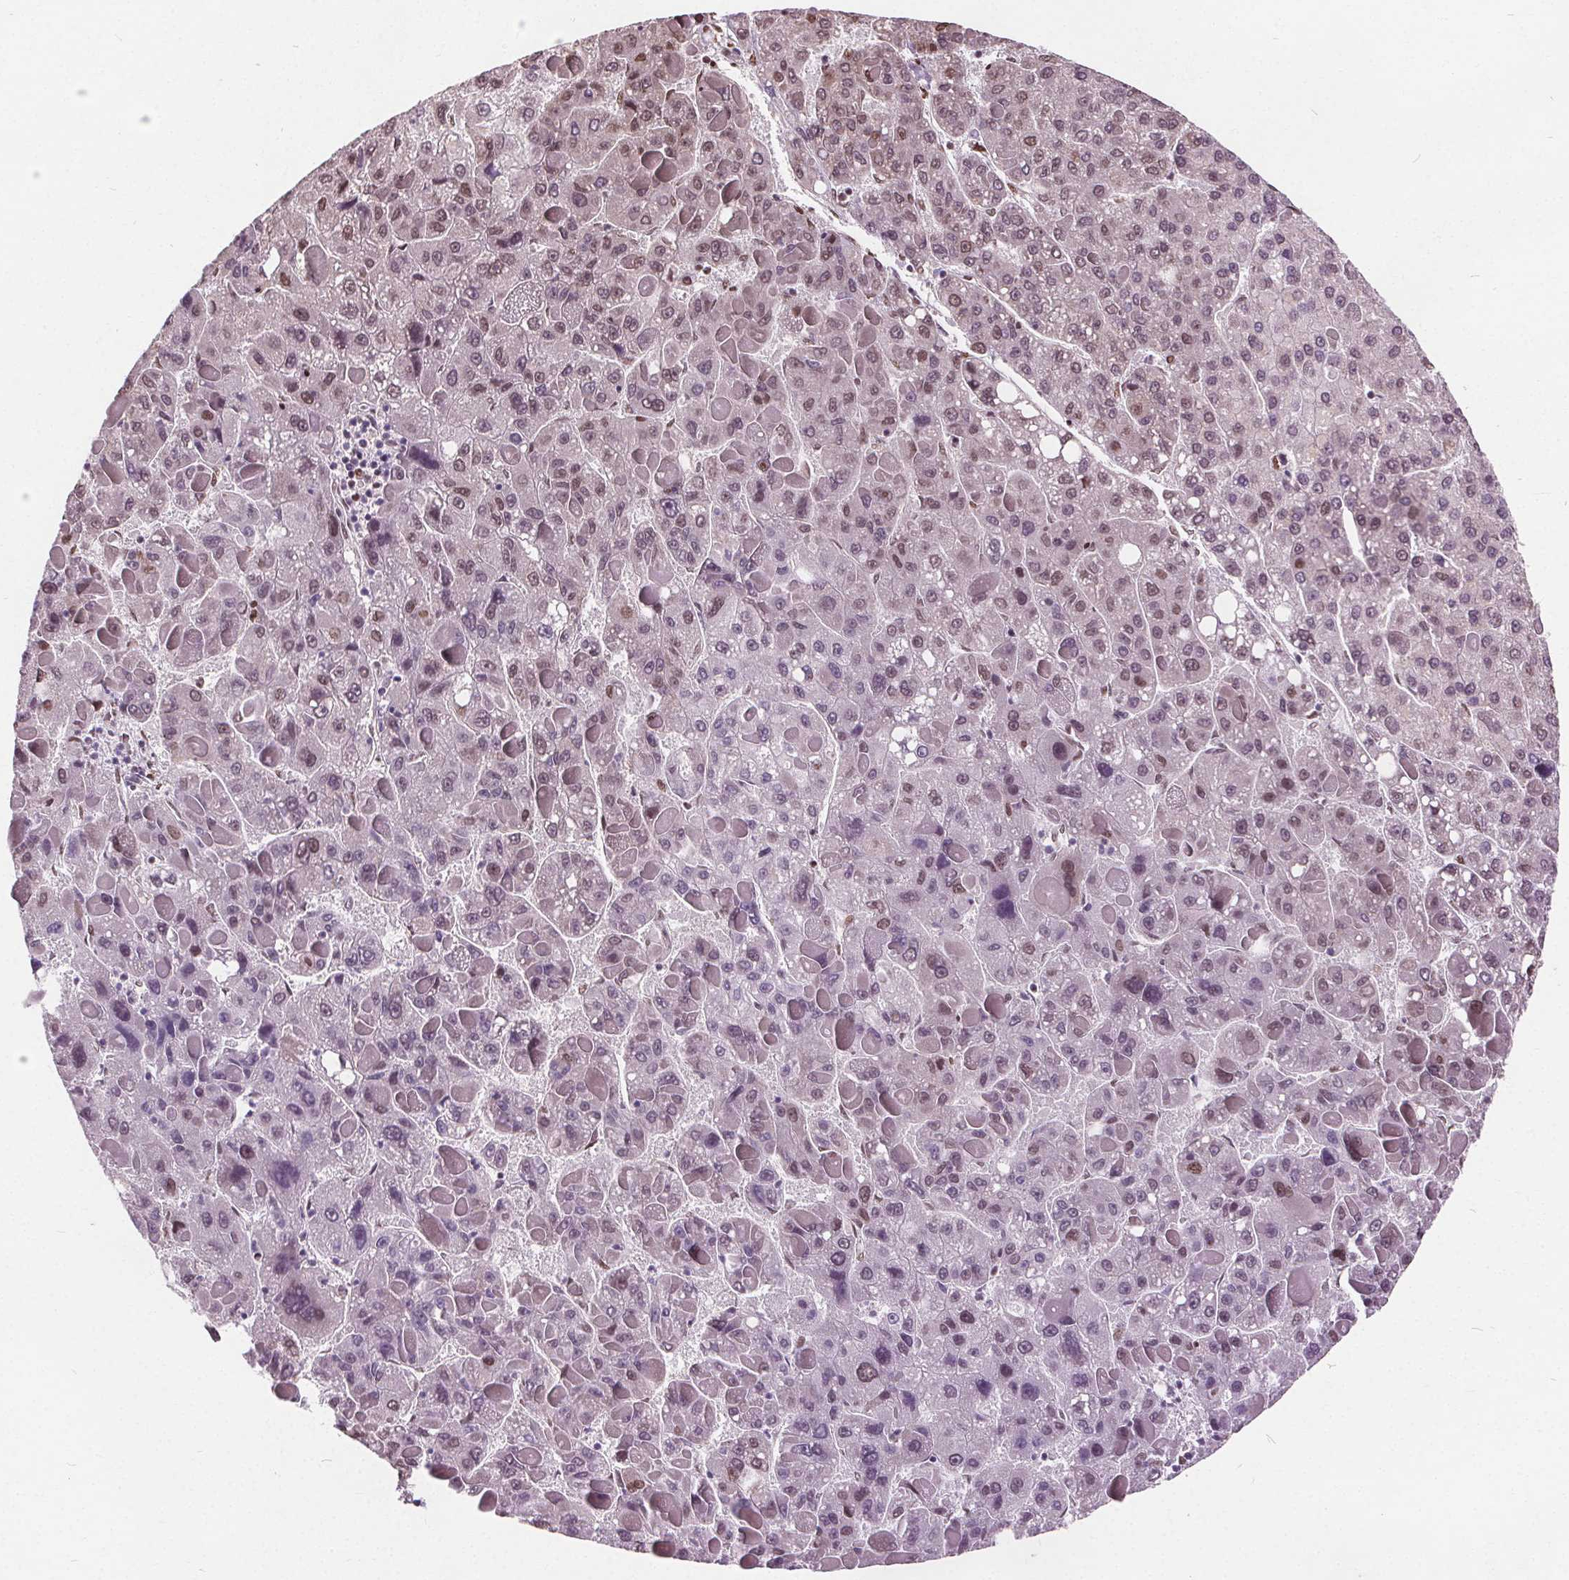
{"staining": {"intensity": "moderate", "quantity": "<25%", "location": "nuclear"}, "tissue": "liver cancer", "cell_type": "Tumor cells", "image_type": "cancer", "snomed": [{"axis": "morphology", "description": "Carcinoma, Hepatocellular, NOS"}, {"axis": "topography", "description": "Liver"}], "caption": "This histopathology image shows hepatocellular carcinoma (liver) stained with immunohistochemistry (IHC) to label a protein in brown. The nuclear of tumor cells show moderate positivity for the protein. Nuclei are counter-stained blue.", "gene": "ISLR2", "patient": {"sex": "female", "age": 82}}